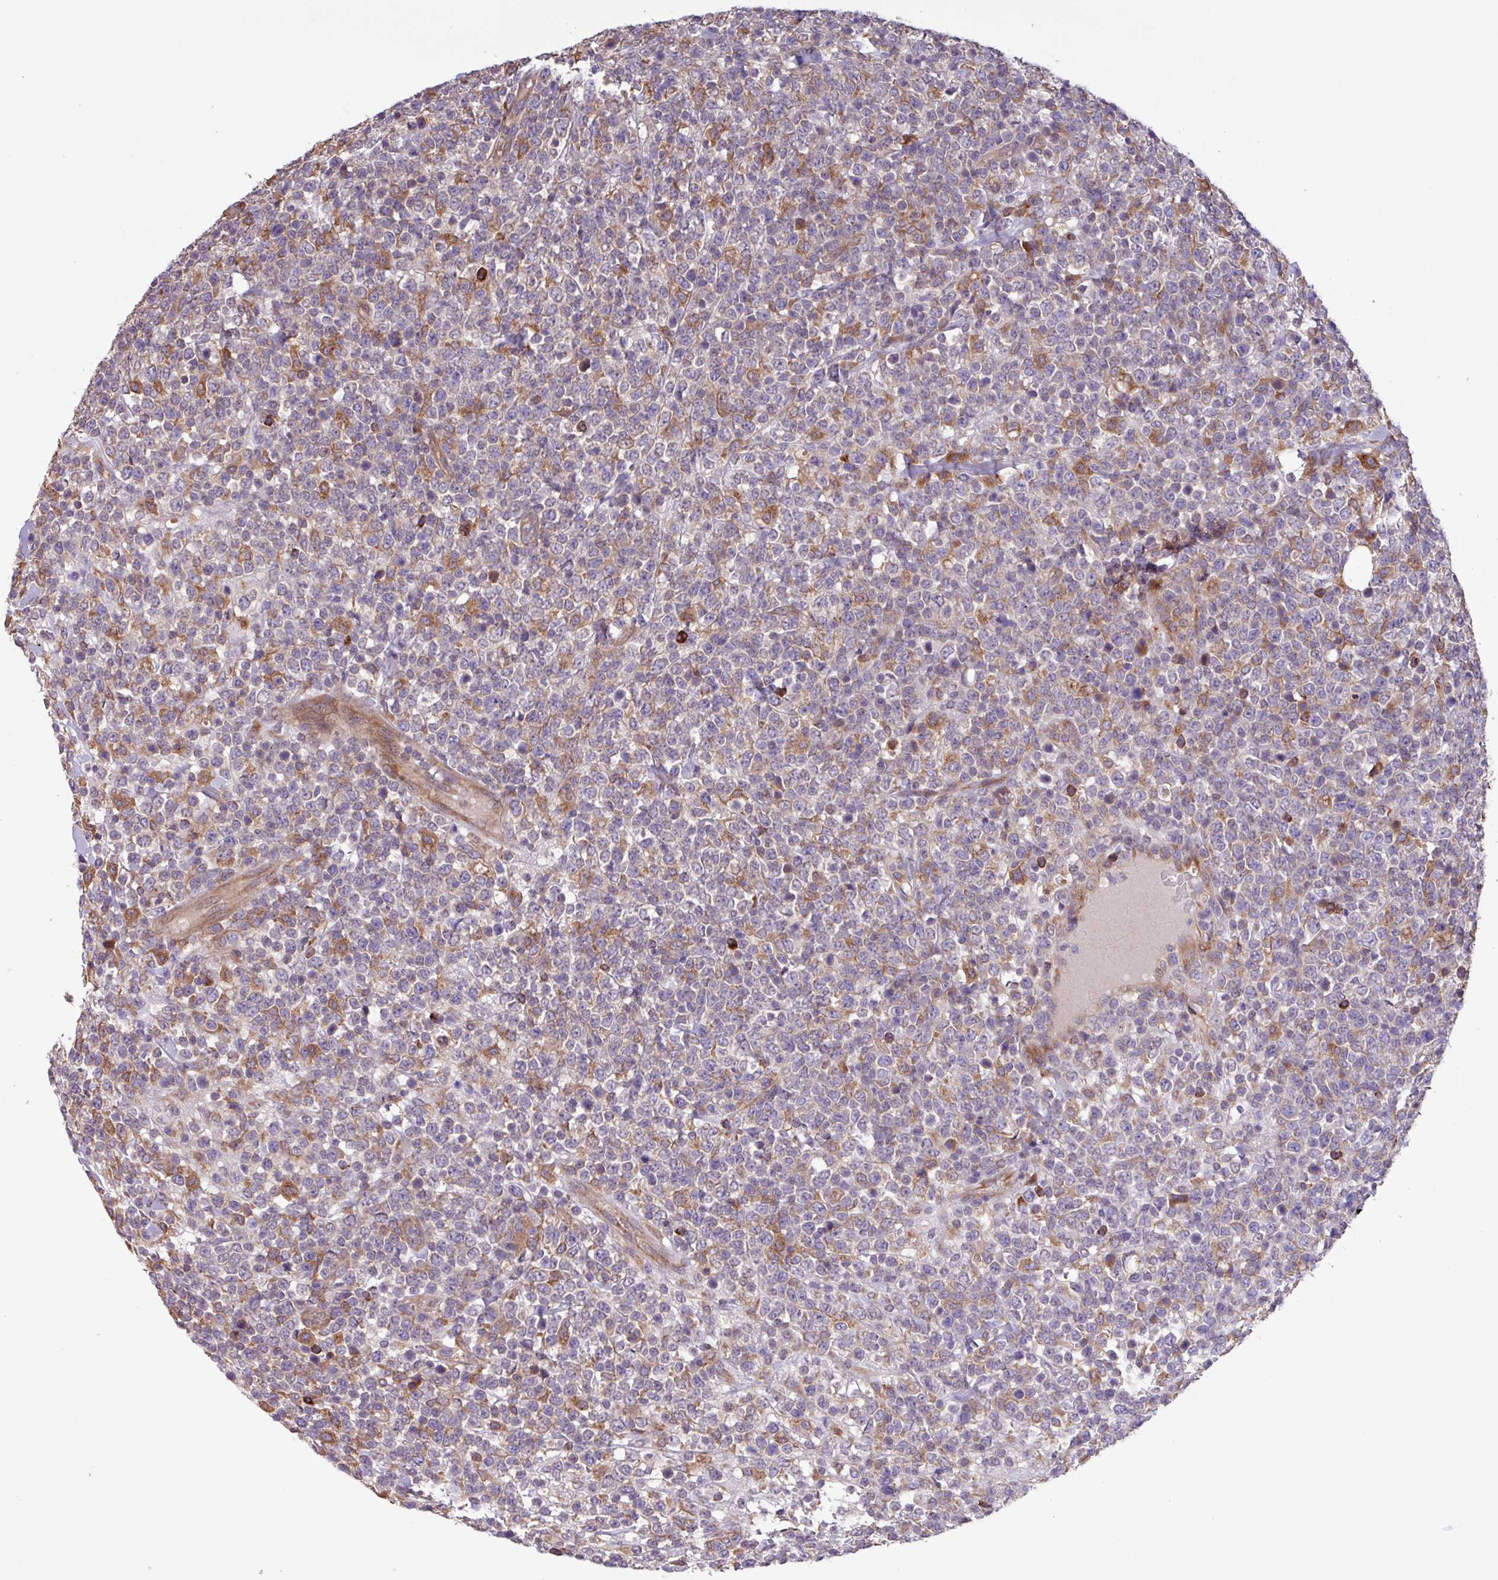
{"staining": {"intensity": "moderate", "quantity": "<25%", "location": "cytoplasmic/membranous"}, "tissue": "lymphoma", "cell_type": "Tumor cells", "image_type": "cancer", "snomed": [{"axis": "morphology", "description": "Malignant lymphoma, non-Hodgkin's type, High grade"}, {"axis": "topography", "description": "Colon"}], "caption": "This is a photomicrograph of IHC staining of lymphoma, which shows moderate staining in the cytoplasmic/membranous of tumor cells.", "gene": "PTPRQ", "patient": {"sex": "female", "age": 53}}